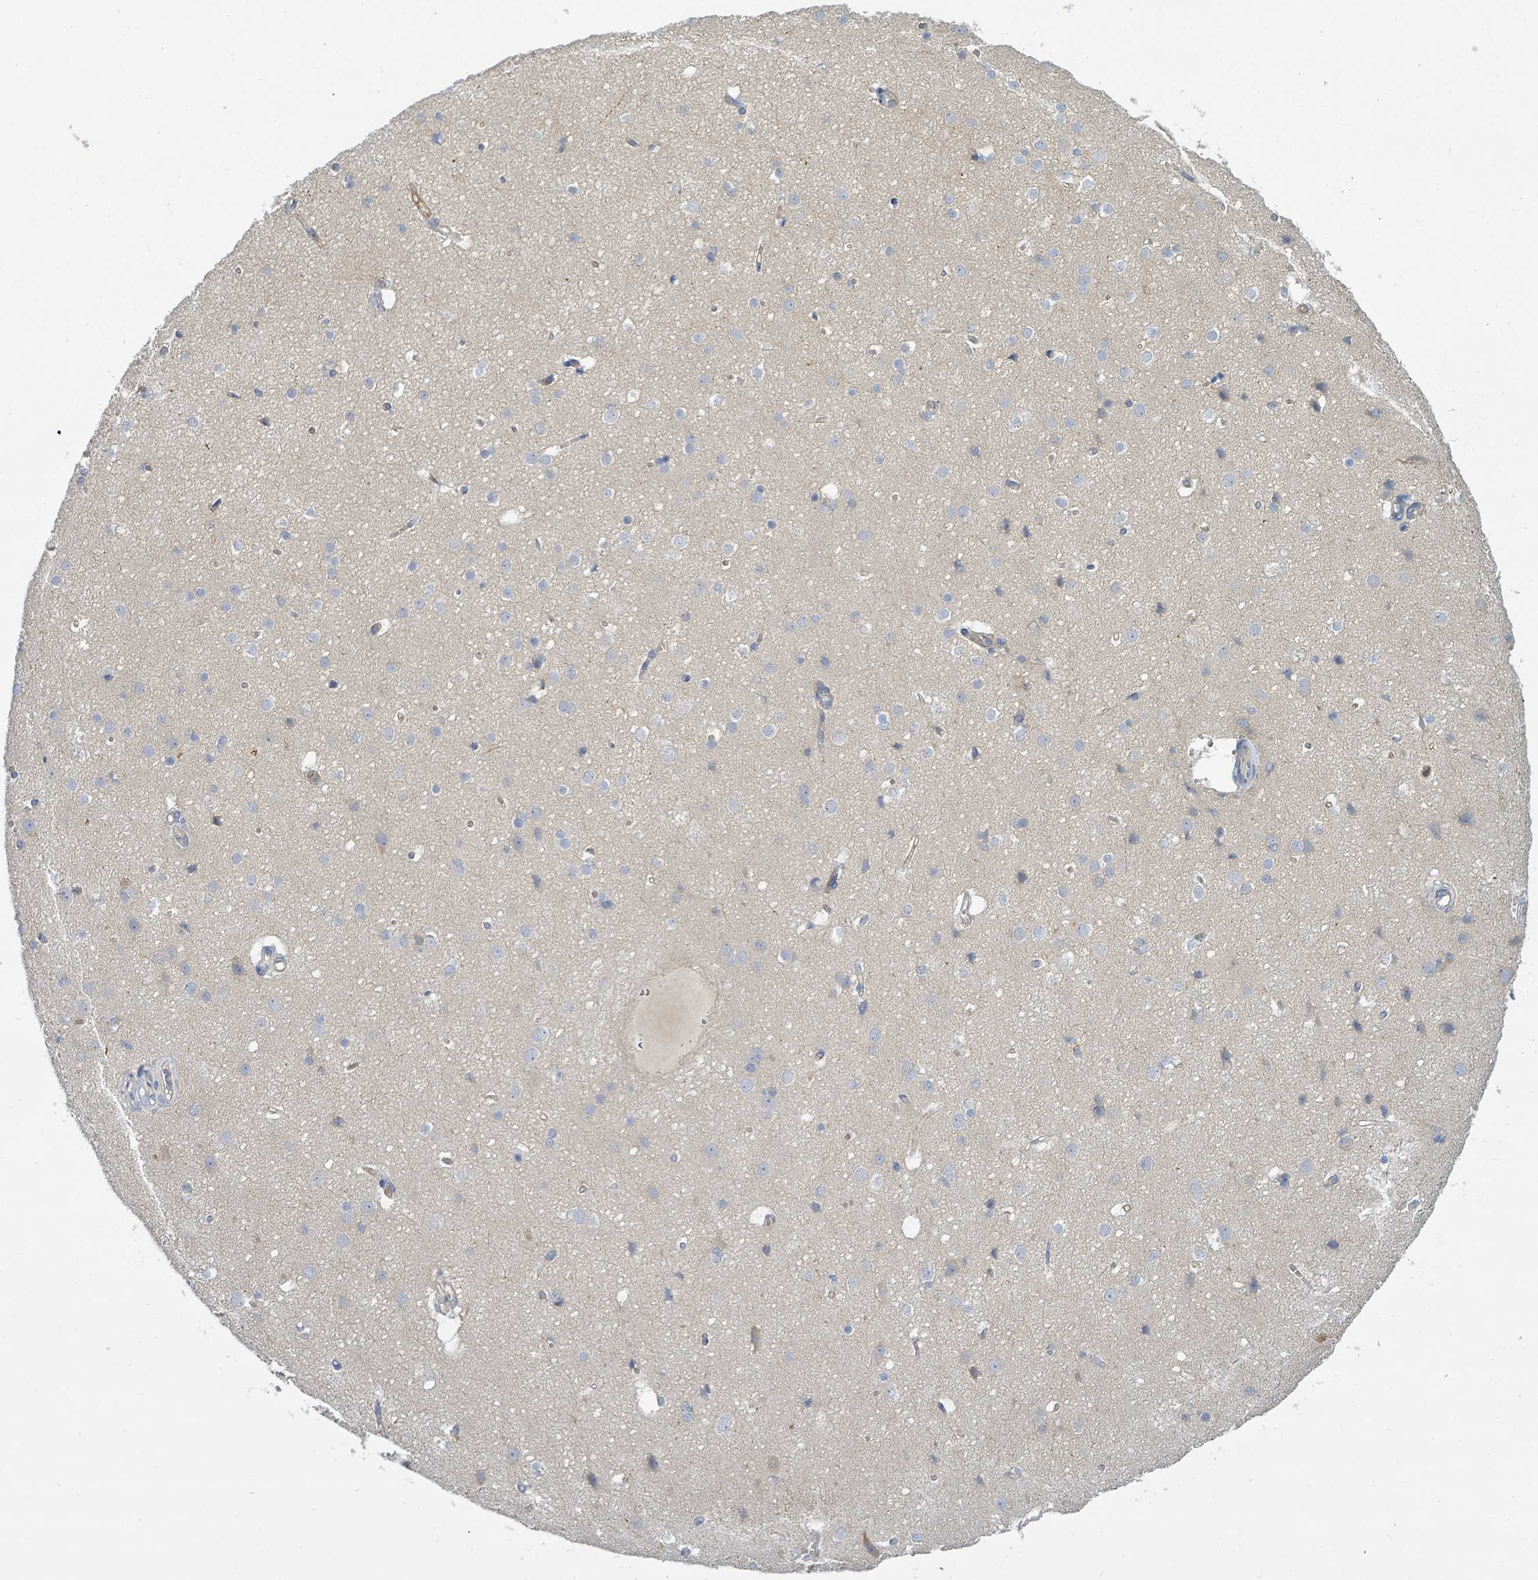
{"staining": {"intensity": "weak", "quantity": "25%-75%", "location": "cytoplasmic/membranous"}, "tissue": "cerebral cortex", "cell_type": "Endothelial cells", "image_type": "normal", "snomed": [{"axis": "morphology", "description": "Normal tissue, NOS"}, {"axis": "topography", "description": "Cerebral cortex"}], "caption": "Endothelial cells display low levels of weak cytoplasmic/membranous staining in approximately 25%-75% of cells in normal human cerebral cortex. The protein is shown in brown color, while the nuclei are stained blue.", "gene": "BOLA2B", "patient": {"sex": "male", "age": 37}}